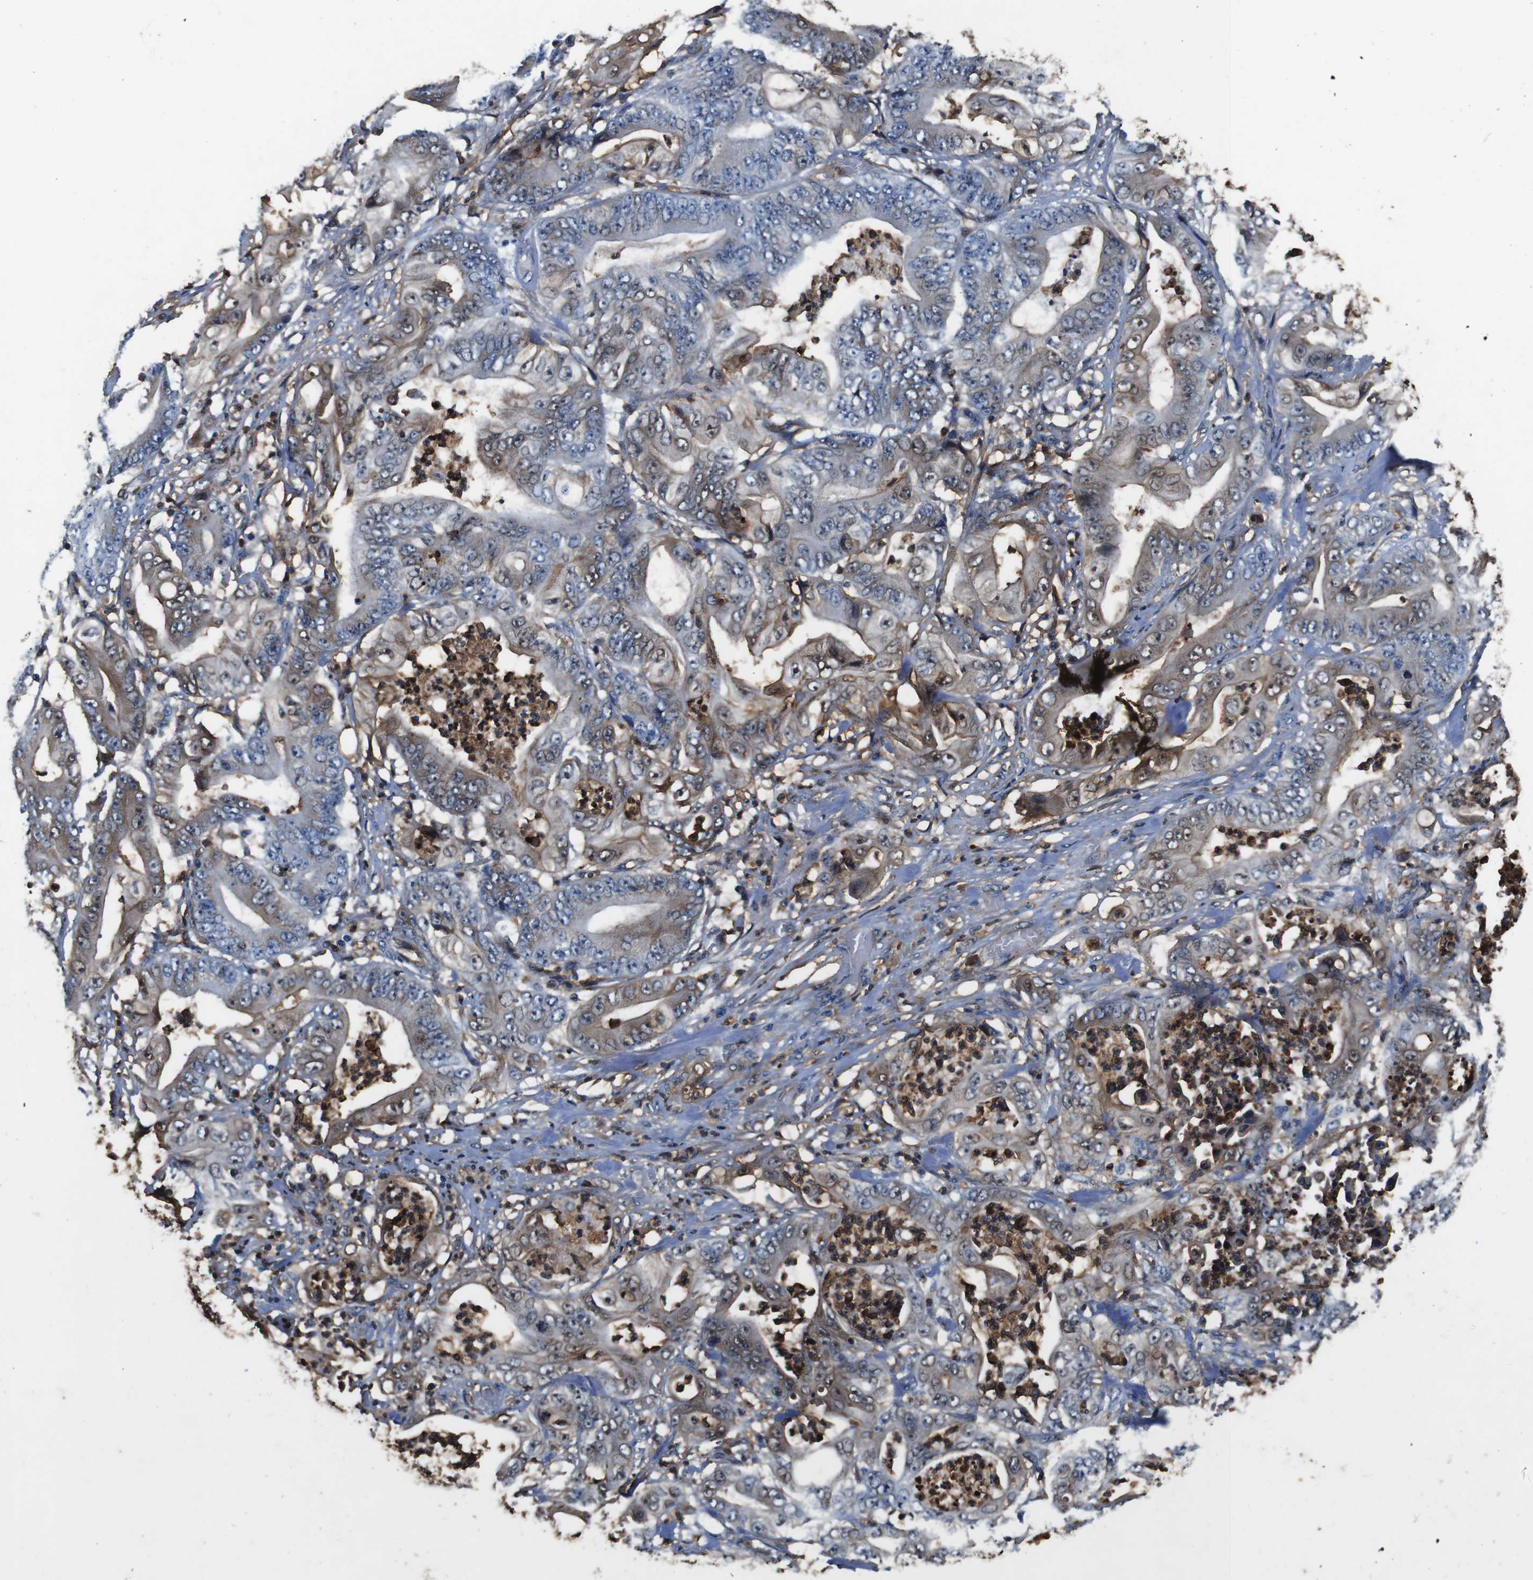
{"staining": {"intensity": "weak", "quantity": "25%-75%", "location": "cytoplasmic/membranous"}, "tissue": "stomach cancer", "cell_type": "Tumor cells", "image_type": "cancer", "snomed": [{"axis": "morphology", "description": "Adenocarcinoma, NOS"}, {"axis": "topography", "description": "Stomach"}], "caption": "An image of human adenocarcinoma (stomach) stained for a protein shows weak cytoplasmic/membranous brown staining in tumor cells.", "gene": "ANXA1", "patient": {"sex": "female", "age": 73}}